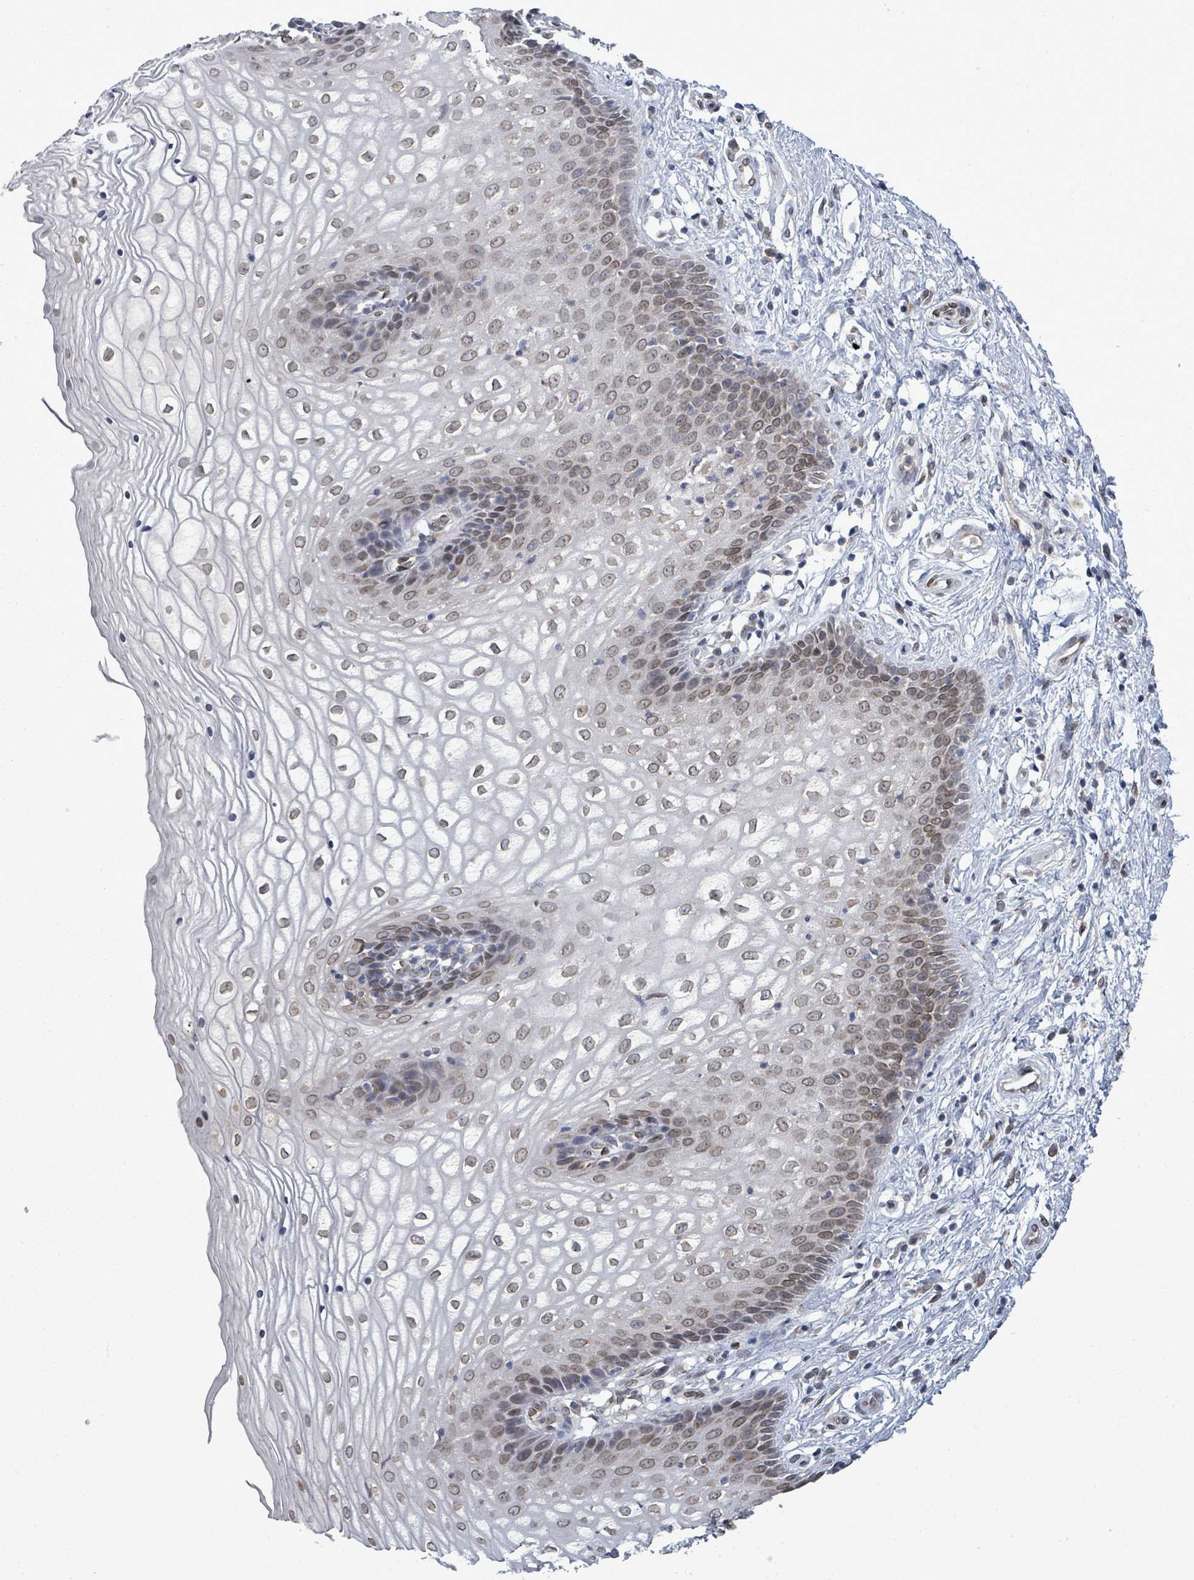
{"staining": {"intensity": "moderate", "quantity": ">75%", "location": "cytoplasmic/membranous,nuclear"}, "tissue": "vagina", "cell_type": "Squamous epithelial cells", "image_type": "normal", "snomed": [{"axis": "morphology", "description": "Normal tissue, NOS"}, {"axis": "topography", "description": "Vagina"}], "caption": "Immunohistochemistry (IHC) histopathology image of unremarkable vagina stained for a protein (brown), which exhibits medium levels of moderate cytoplasmic/membranous,nuclear staining in approximately >75% of squamous epithelial cells.", "gene": "ARFGAP1", "patient": {"sex": "female", "age": 34}}